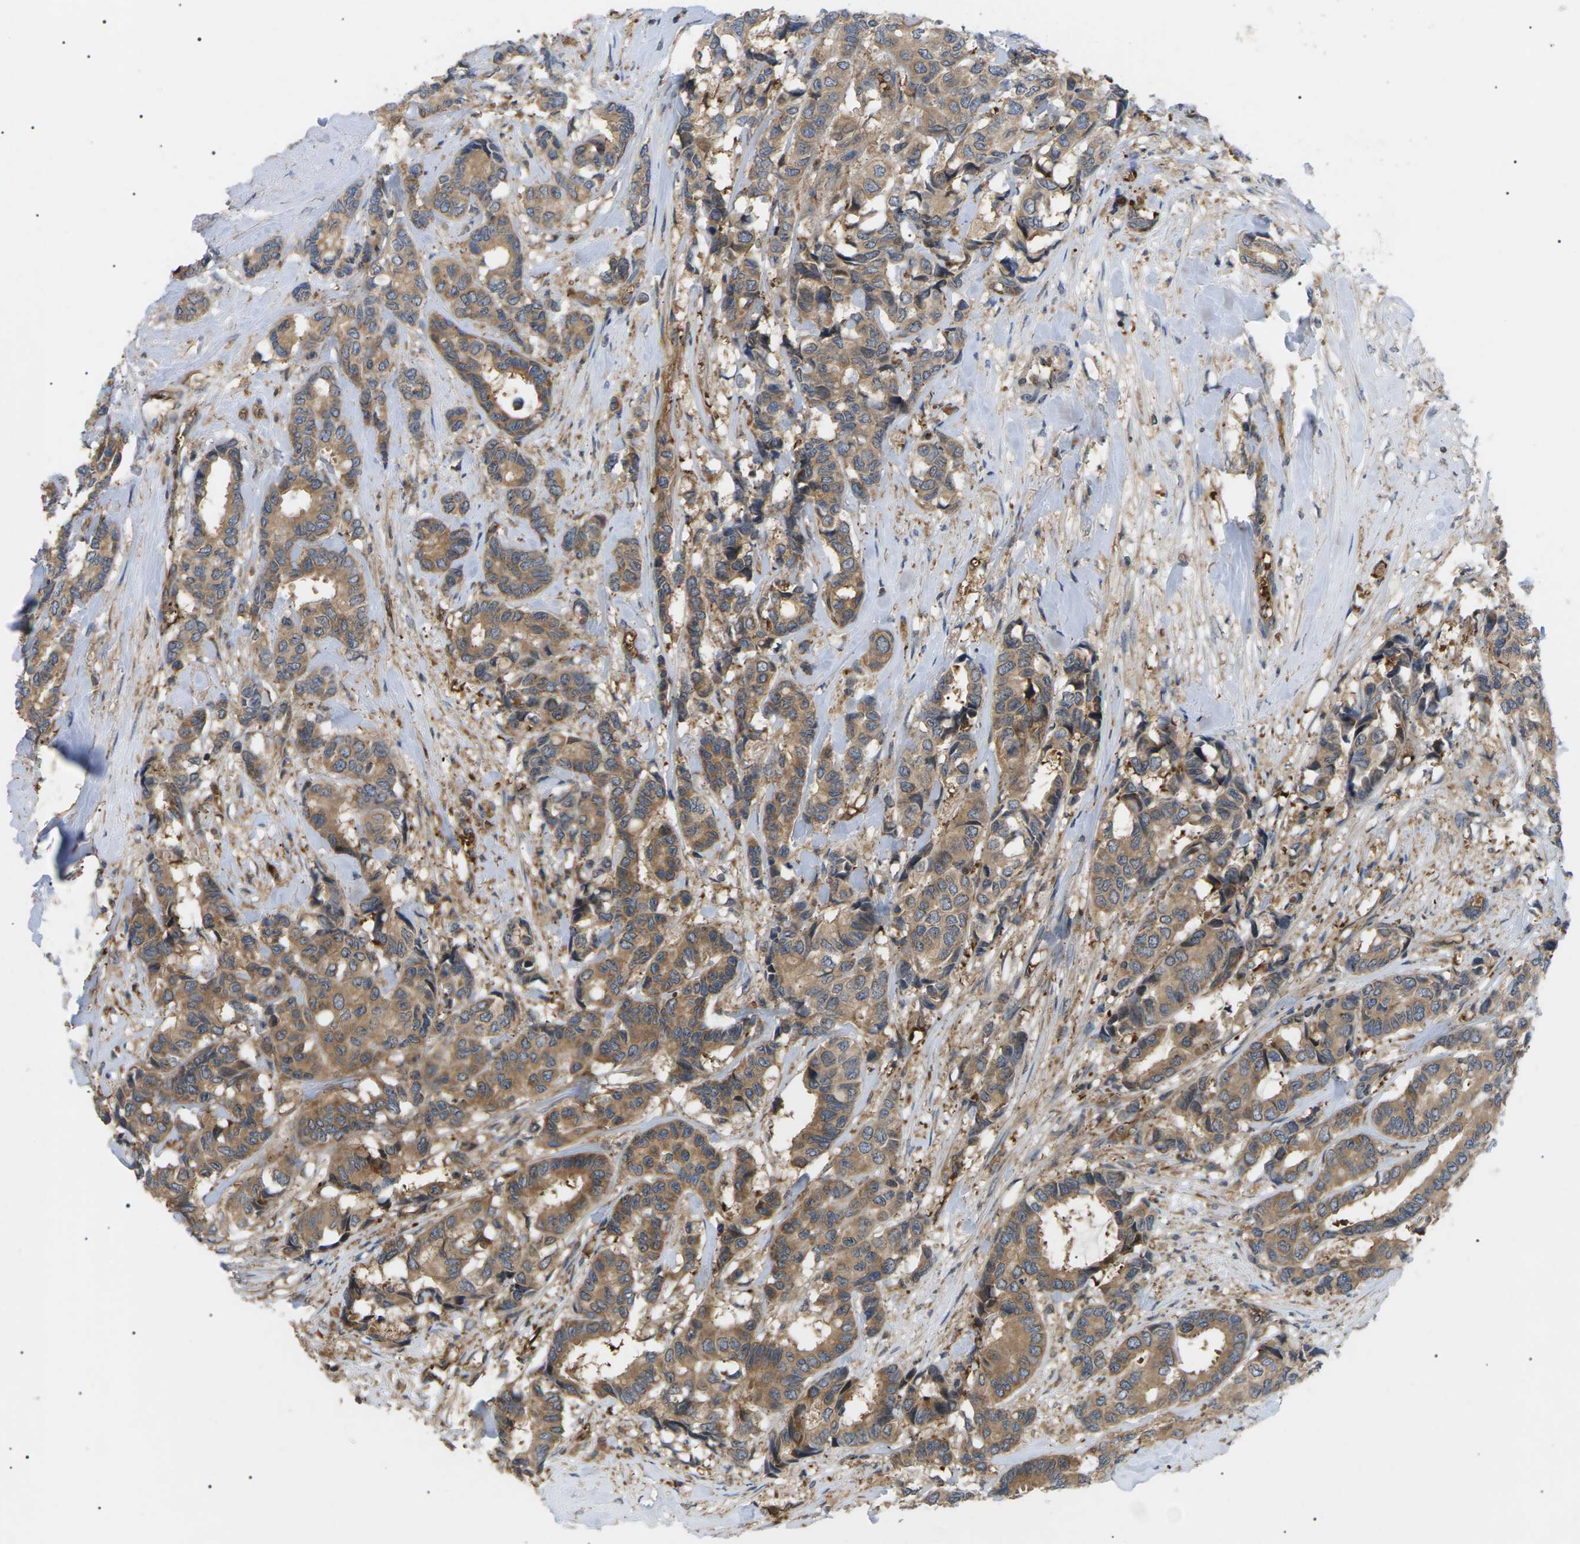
{"staining": {"intensity": "moderate", "quantity": ">75%", "location": "cytoplasmic/membranous"}, "tissue": "breast cancer", "cell_type": "Tumor cells", "image_type": "cancer", "snomed": [{"axis": "morphology", "description": "Duct carcinoma"}, {"axis": "topography", "description": "Breast"}], "caption": "Infiltrating ductal carcinoma (breast) stained with DAB IHC exhibits medium levels of moderate cytoplasmic/membranous staining in about >75% of tumor cells.", "gene": "TMTC4", "patient": {"sex": "female", "age": 87}}